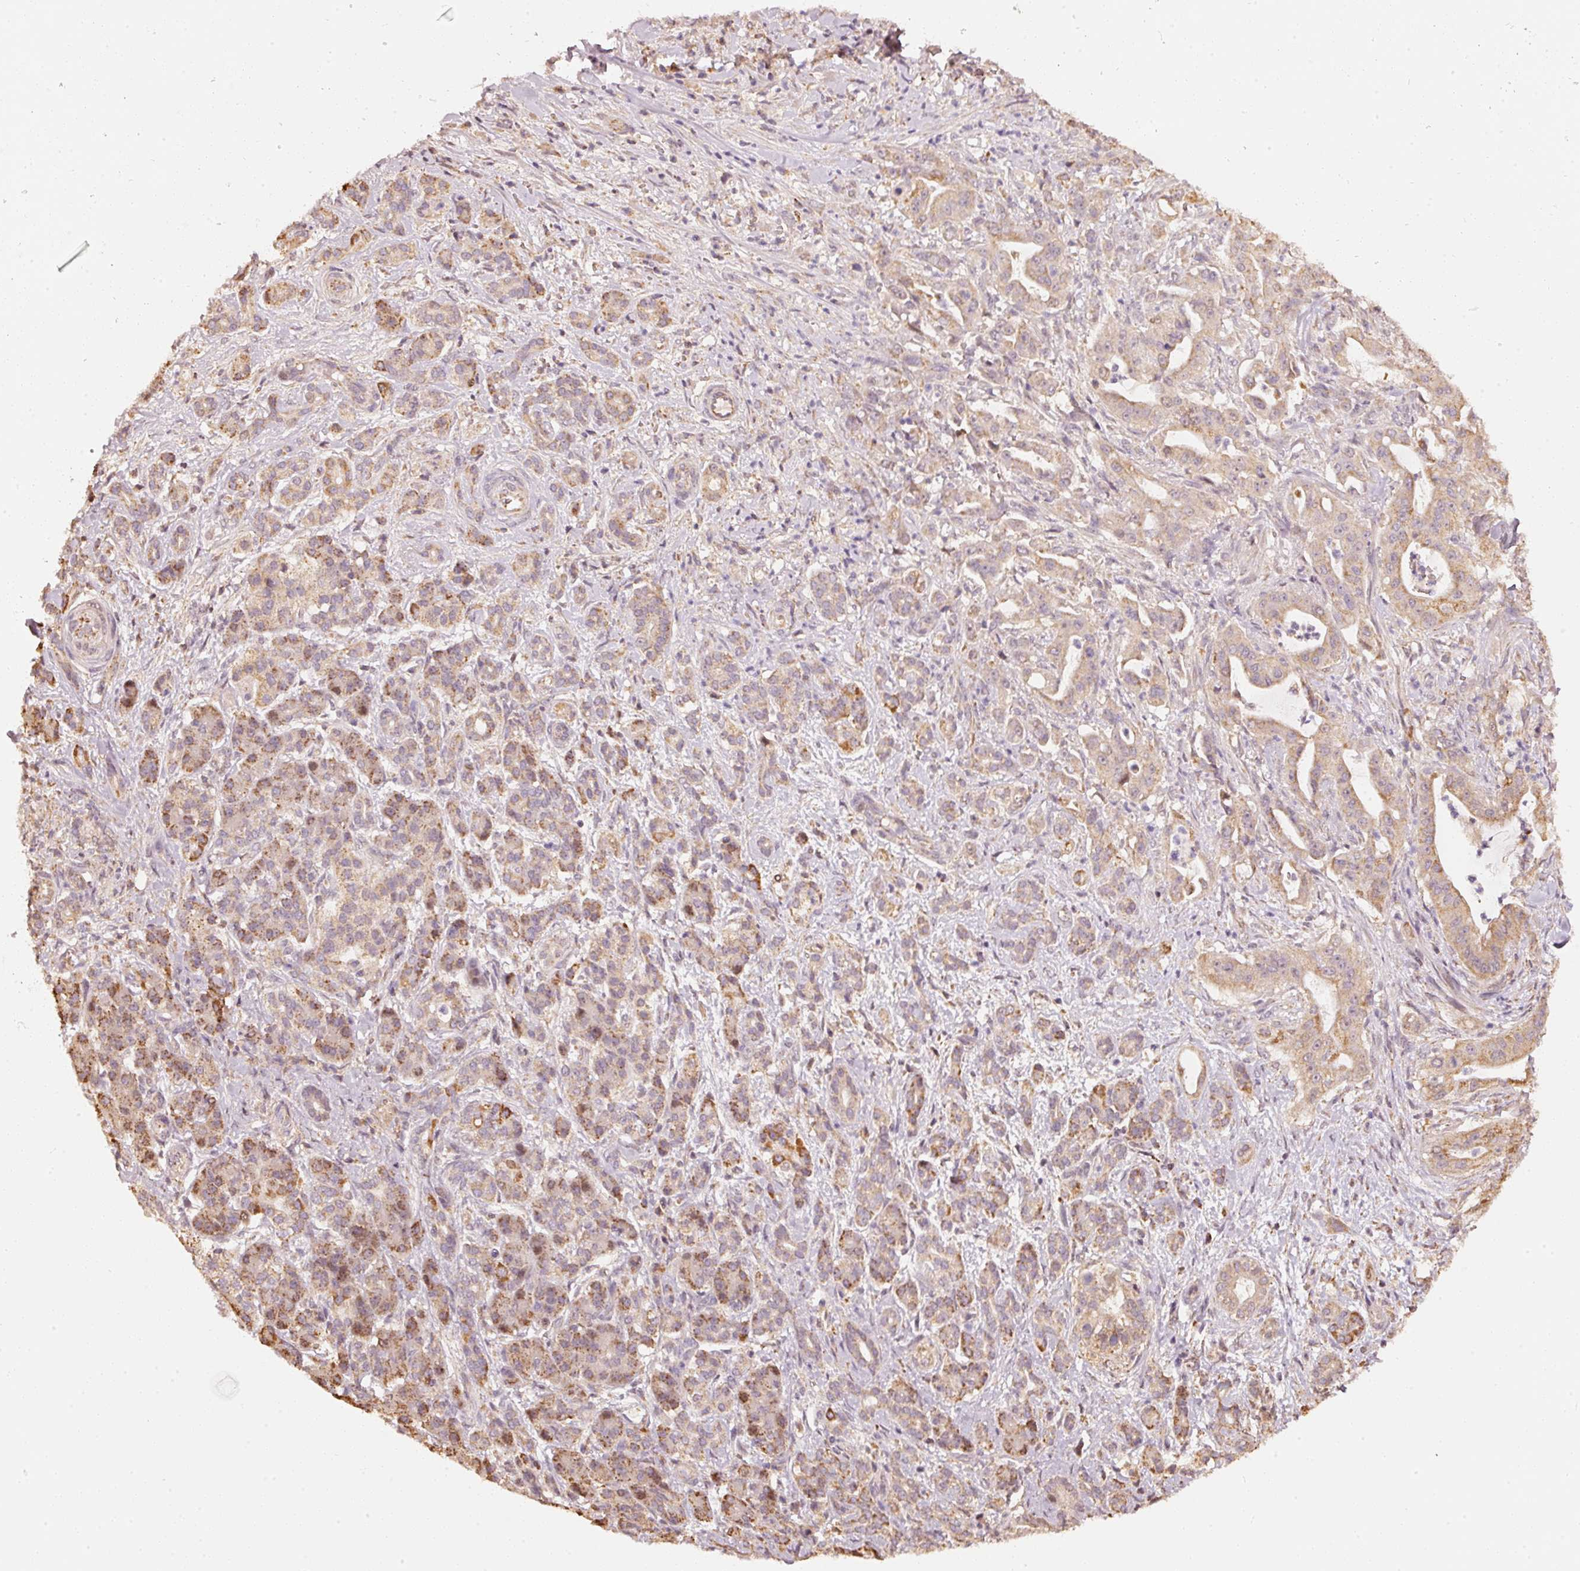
{"staining": {"intensity": "moderate", "quantity": "<25%", "location": "cytoplasmic/membranous"}, "tissue": "pancreatic cancer", "cell_type": "Tumor cells", "image_type": "cancer", "snomed": [{"axis": "morphology", "description": "Adenocarcinoma, NOS"}, {"axis": "topography", "description": "Pancreas"}], "caption": "DAB (3,3'-diaminobenzidine) immunohistochemical staining of human pancreatic cancer demonstrates moderate cytoplasmic/membranous protein expression in about <25% of tumor cells. The protein is stained brown, and the nuclei are stained in blue (DAB IHC with brightfield microscopy, high magnification).", "gene": "RAB35", "patient": {"sex": "male", "age": 57}}